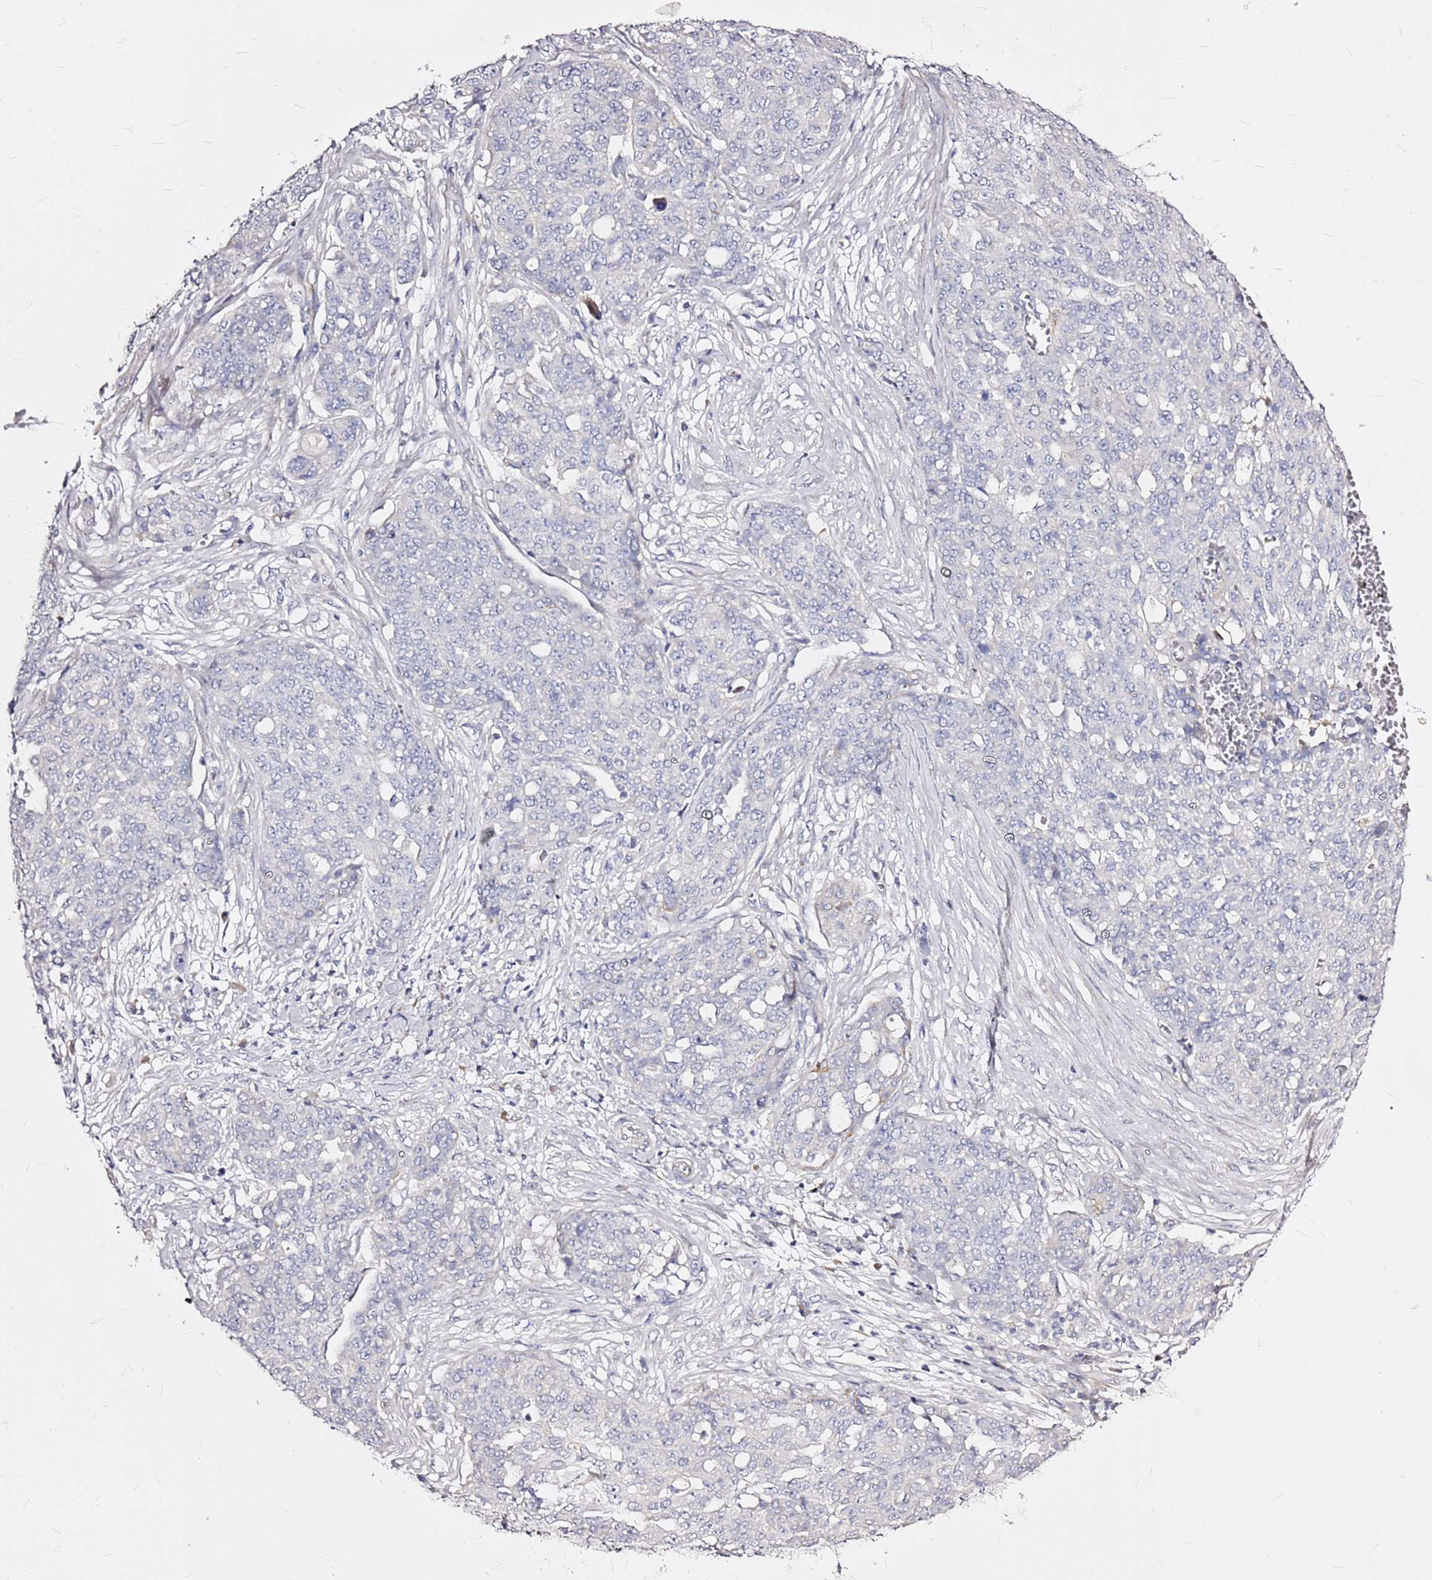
{"staining": {"intensity": "negative", "quantity": "none", "location": "none"}, "tissue": "ovarian cancer", "cell_type": "Tumor cells", "image_type": "cancer", "snomed": [{"axis": "morphology", "description": "Cystadenocarcinoma, serous, NOS"}, {"axis": "topography", "description": "Soft tissue"}, {"axis": "topography", "description": "Ovary"}], "caption": "This micrograph is of serous cystadenocarcinoma (ovarian) stained with IHC to label a protein in brown with the nuclei are counter-stained blue. There is no staining in tumor cells.", "gene": "CASD1", "patient": {"sex": "female", "age": 57}}